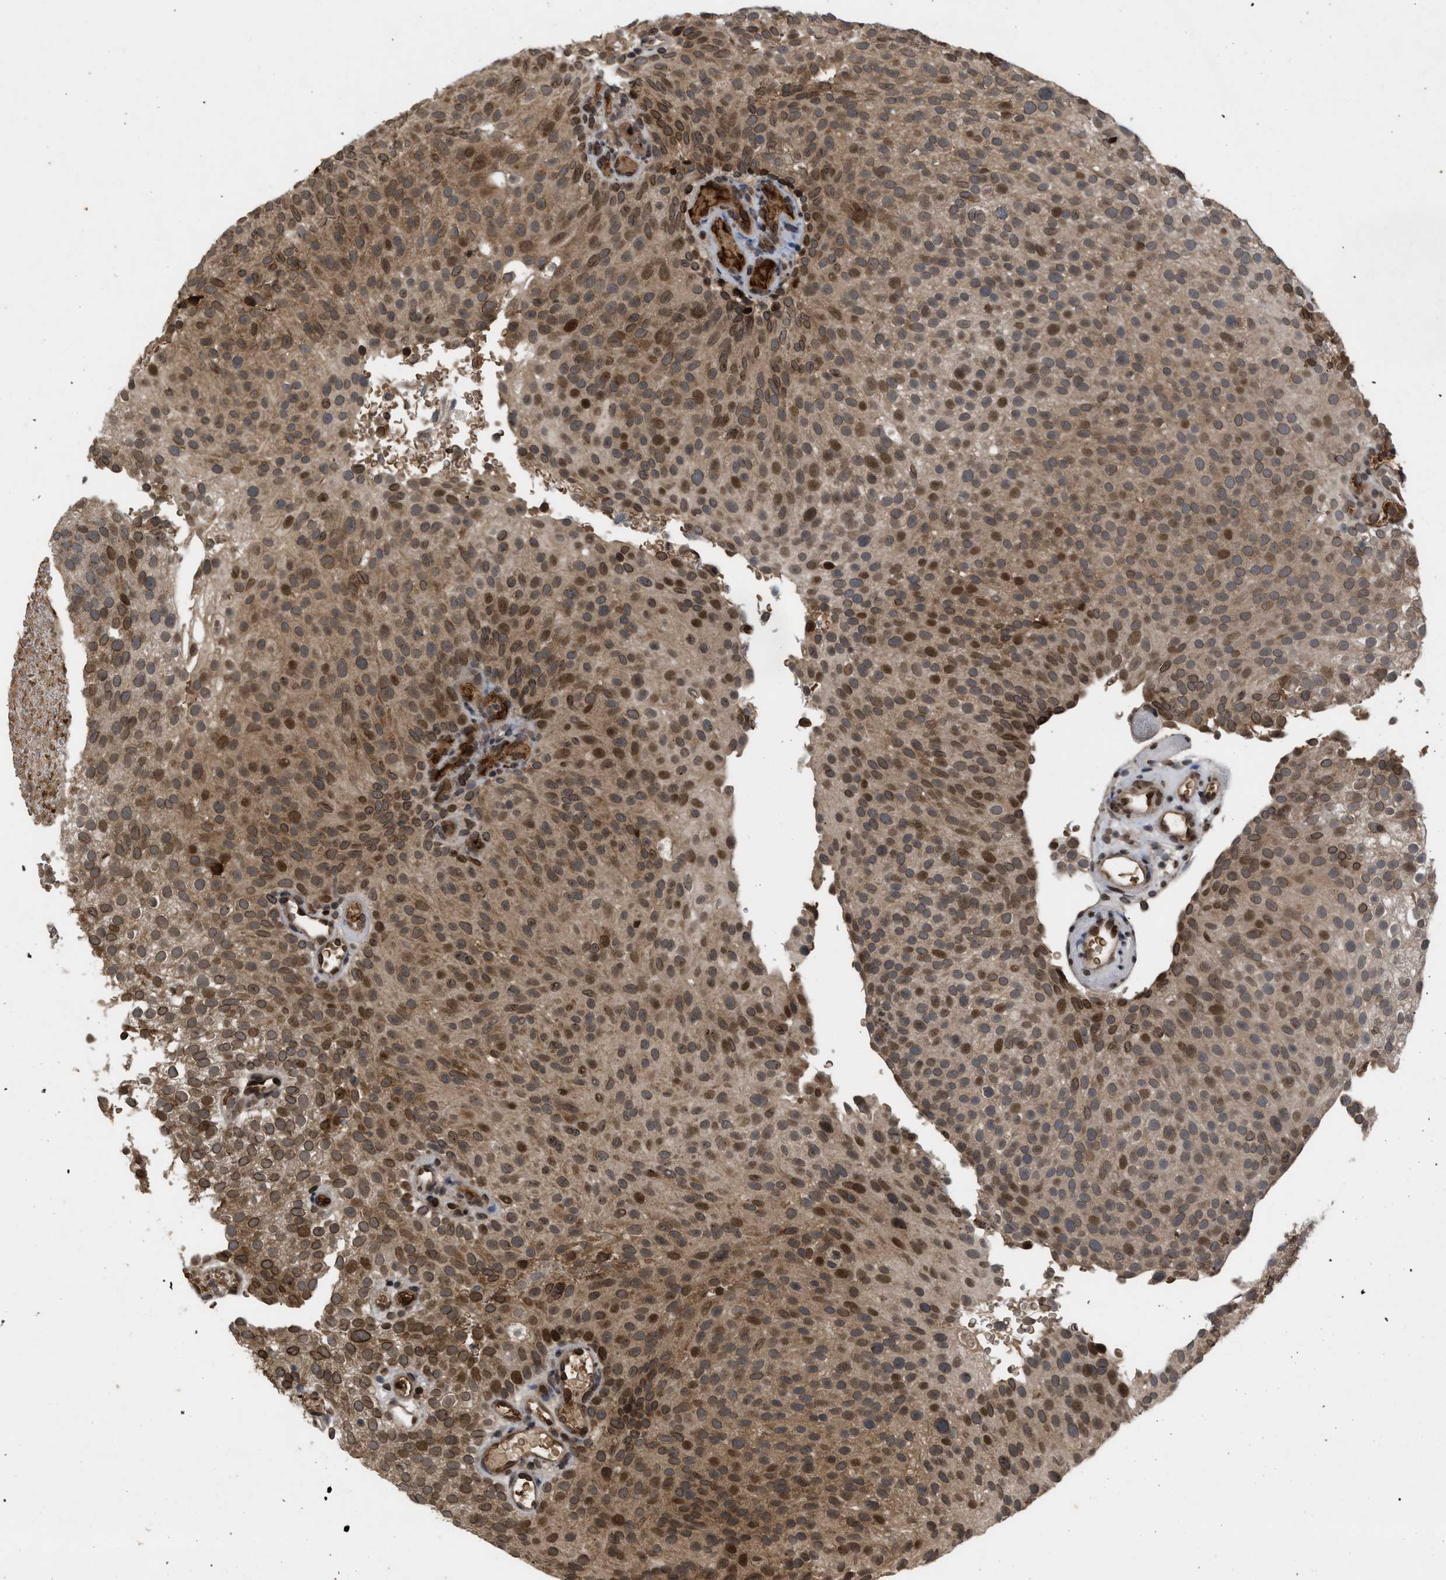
{"staining": {"intensity": "moderate", "quantity": ">75%", "location": "cytoplasmic/membranous,nuclear"}, "tissue": "urothelial cancer", "cell_type": "Tumor cells", "image_type": "cancer", "snomed": [{"axis": "morphology", "description": "Urothelial carcinoma, Low grade"}, {"axis": "topography", "description": "Urinary bladder"}], "caption": "Urothelial cancer stained for a protein (brown) displays moderate cytoplasmic/membranous and nuclear positive staining in about >75% of tumor cells.", "gene": "CRY1", "patient": {"sex": "male", "age": 78}}